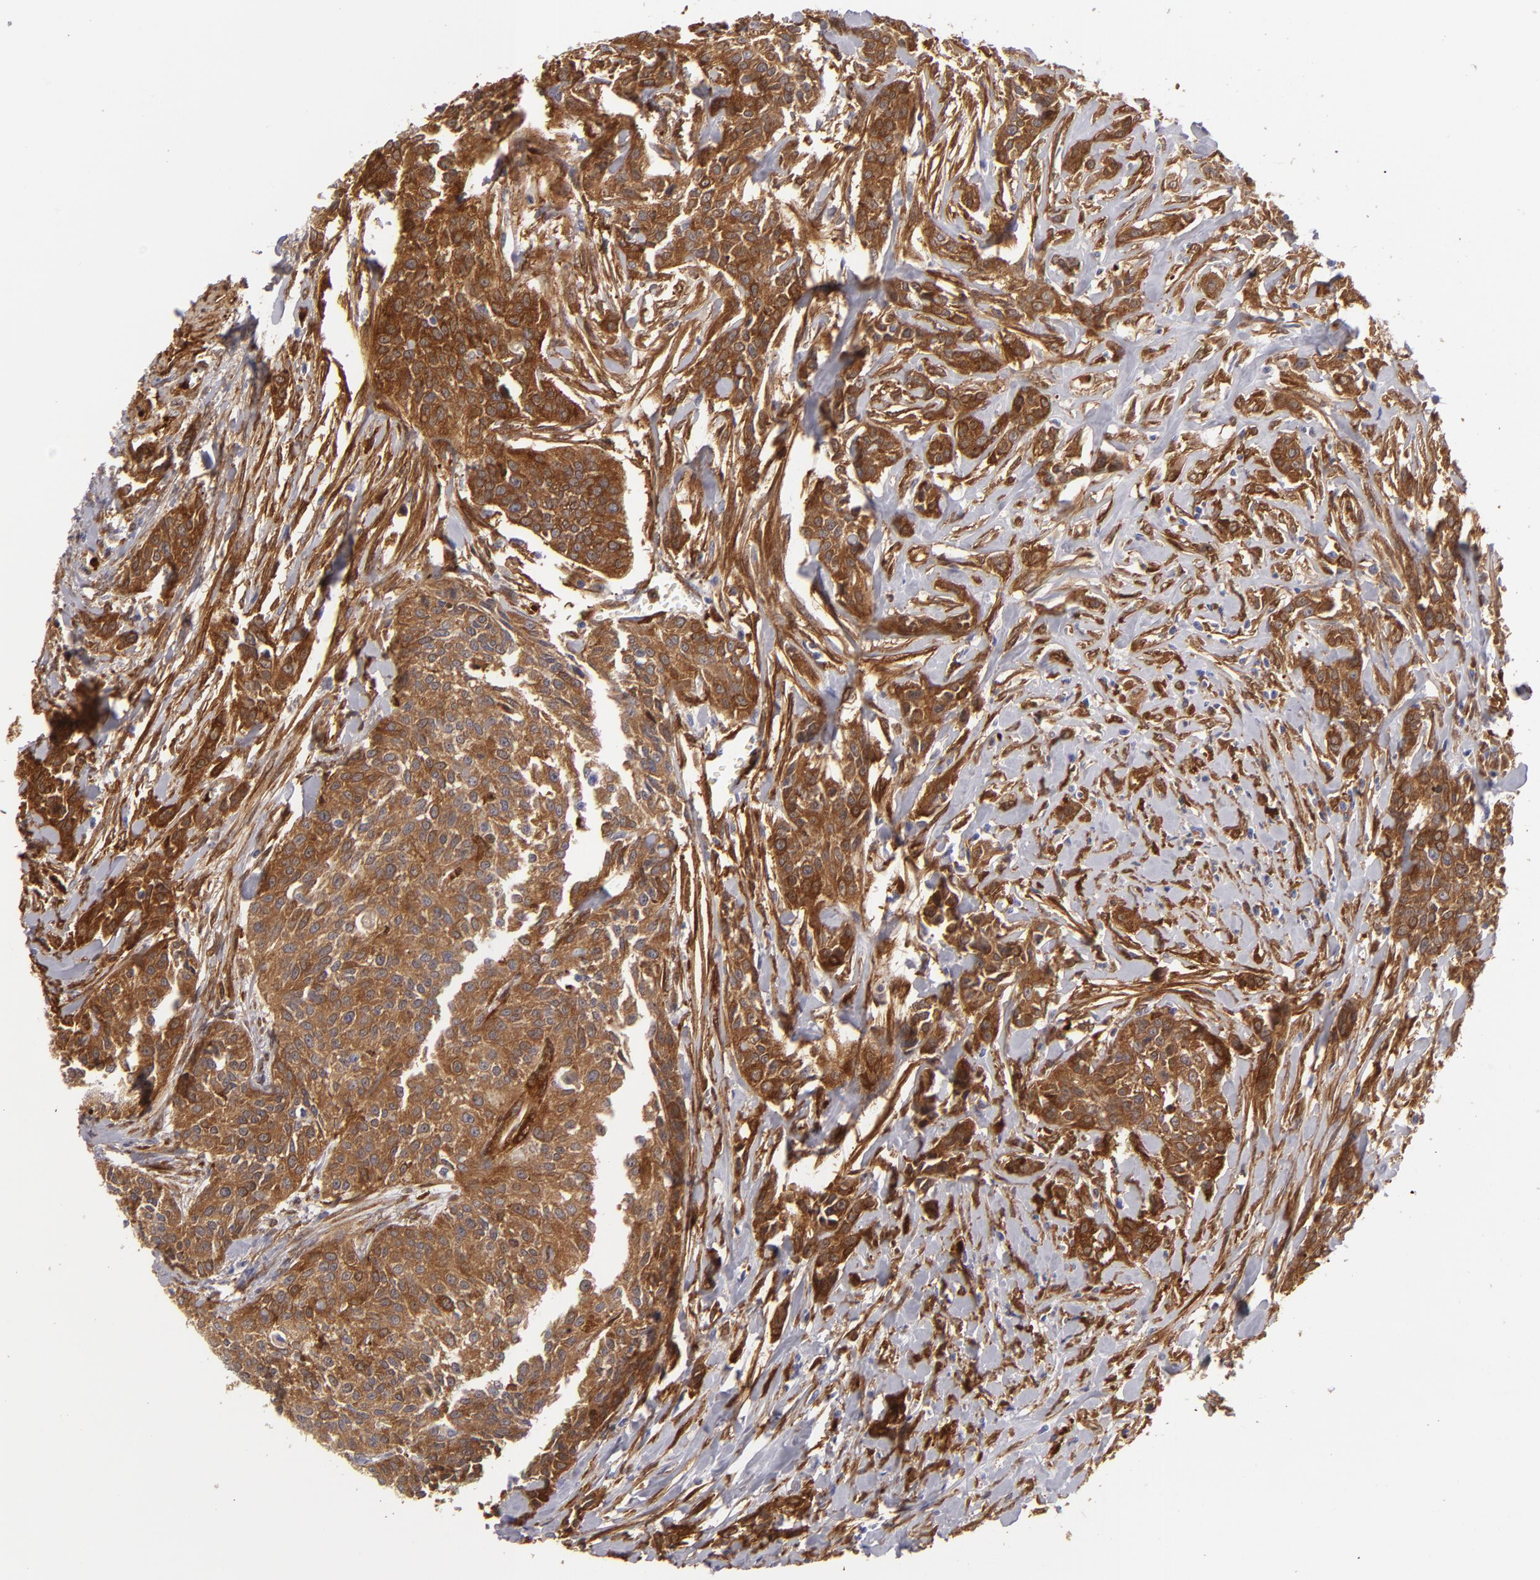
{"staining": {"intensity": "strong", "quantity": ">75%", "location": "cytoplasmic/membranous"}, "tissue": "urothelial cancer", "cell_type": "Tumor cells", "image_type": "cancer", "snomed": [{"axis": "morphology", "description": "Urothelial carcinoma, High grade"}, {"axis": "topography", "description": "Urinary bladder"}], "caption": "Immunohistochemical staining of human urothelial cancer reveals high levels of strong cytoplasmic/membranous expression in about >75% of tumor cells. Using DAB (3,3'-diaminobenzidine) (brown) and hematoxylin (blue) stains, captured at high magnification using brightfield microscopy.", "gene": "VCL", "patient": {"sex": "male", "age": 56}}